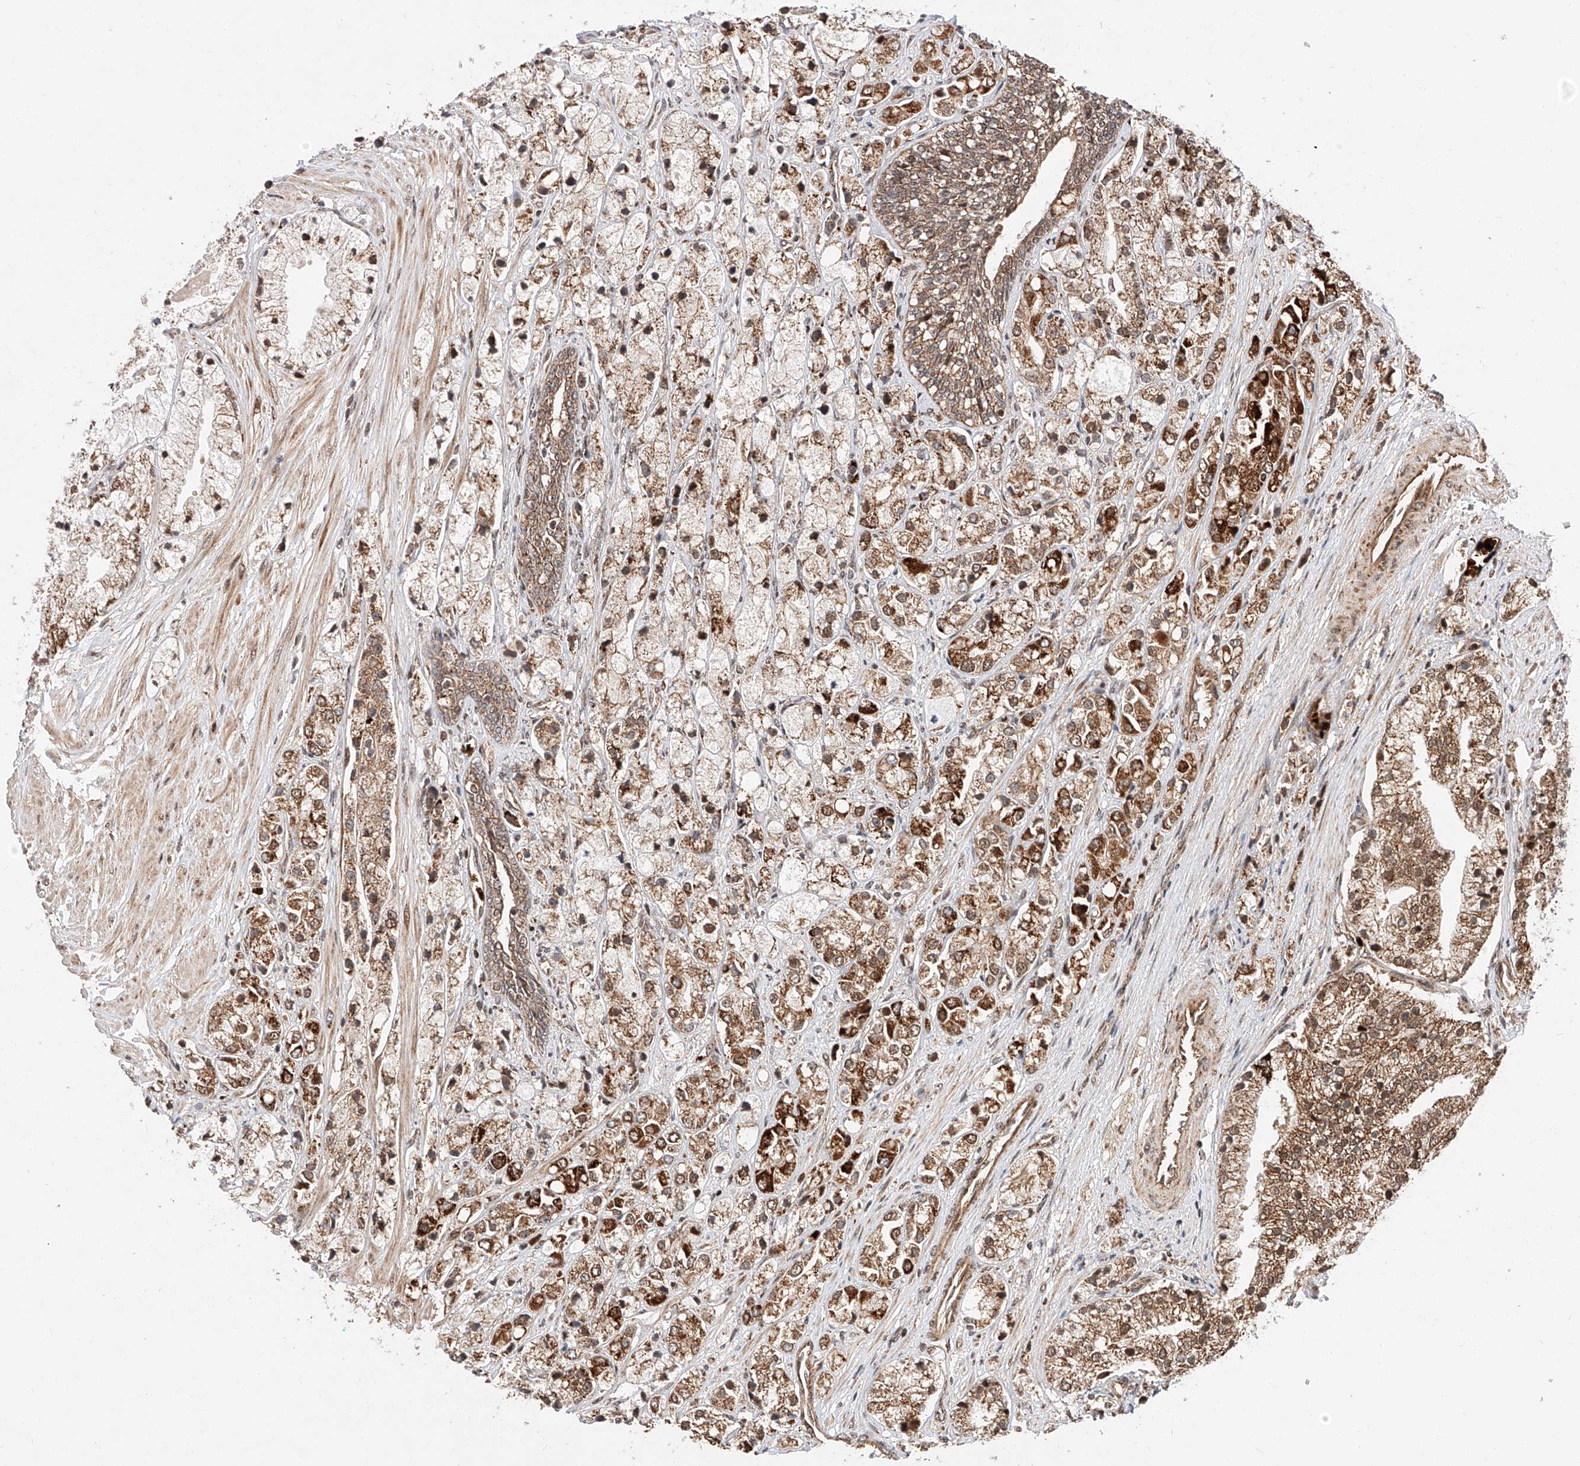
{"staining": {"intensity": "moderate", "quantity": ">75%", "location": "cytoplasmic/membranous,nuclear"}, "tissue": "prostate cancer", "cell_type": "Tumor cells", "image_type": "cancer", "snomed": [{"axis": "morphology", "description": "Adenocarcinoma, High grade"}, {"axis": "topography", "description": "Prostate"}], "caption": "Moderate cytoplasmic/membranous and nuclear protein expression is seen in about >75% of tumor cells in prostate high-grade adenocarcinoma.", "gene": "THTPA", "patient": {"sex": "male", "age": 50}}